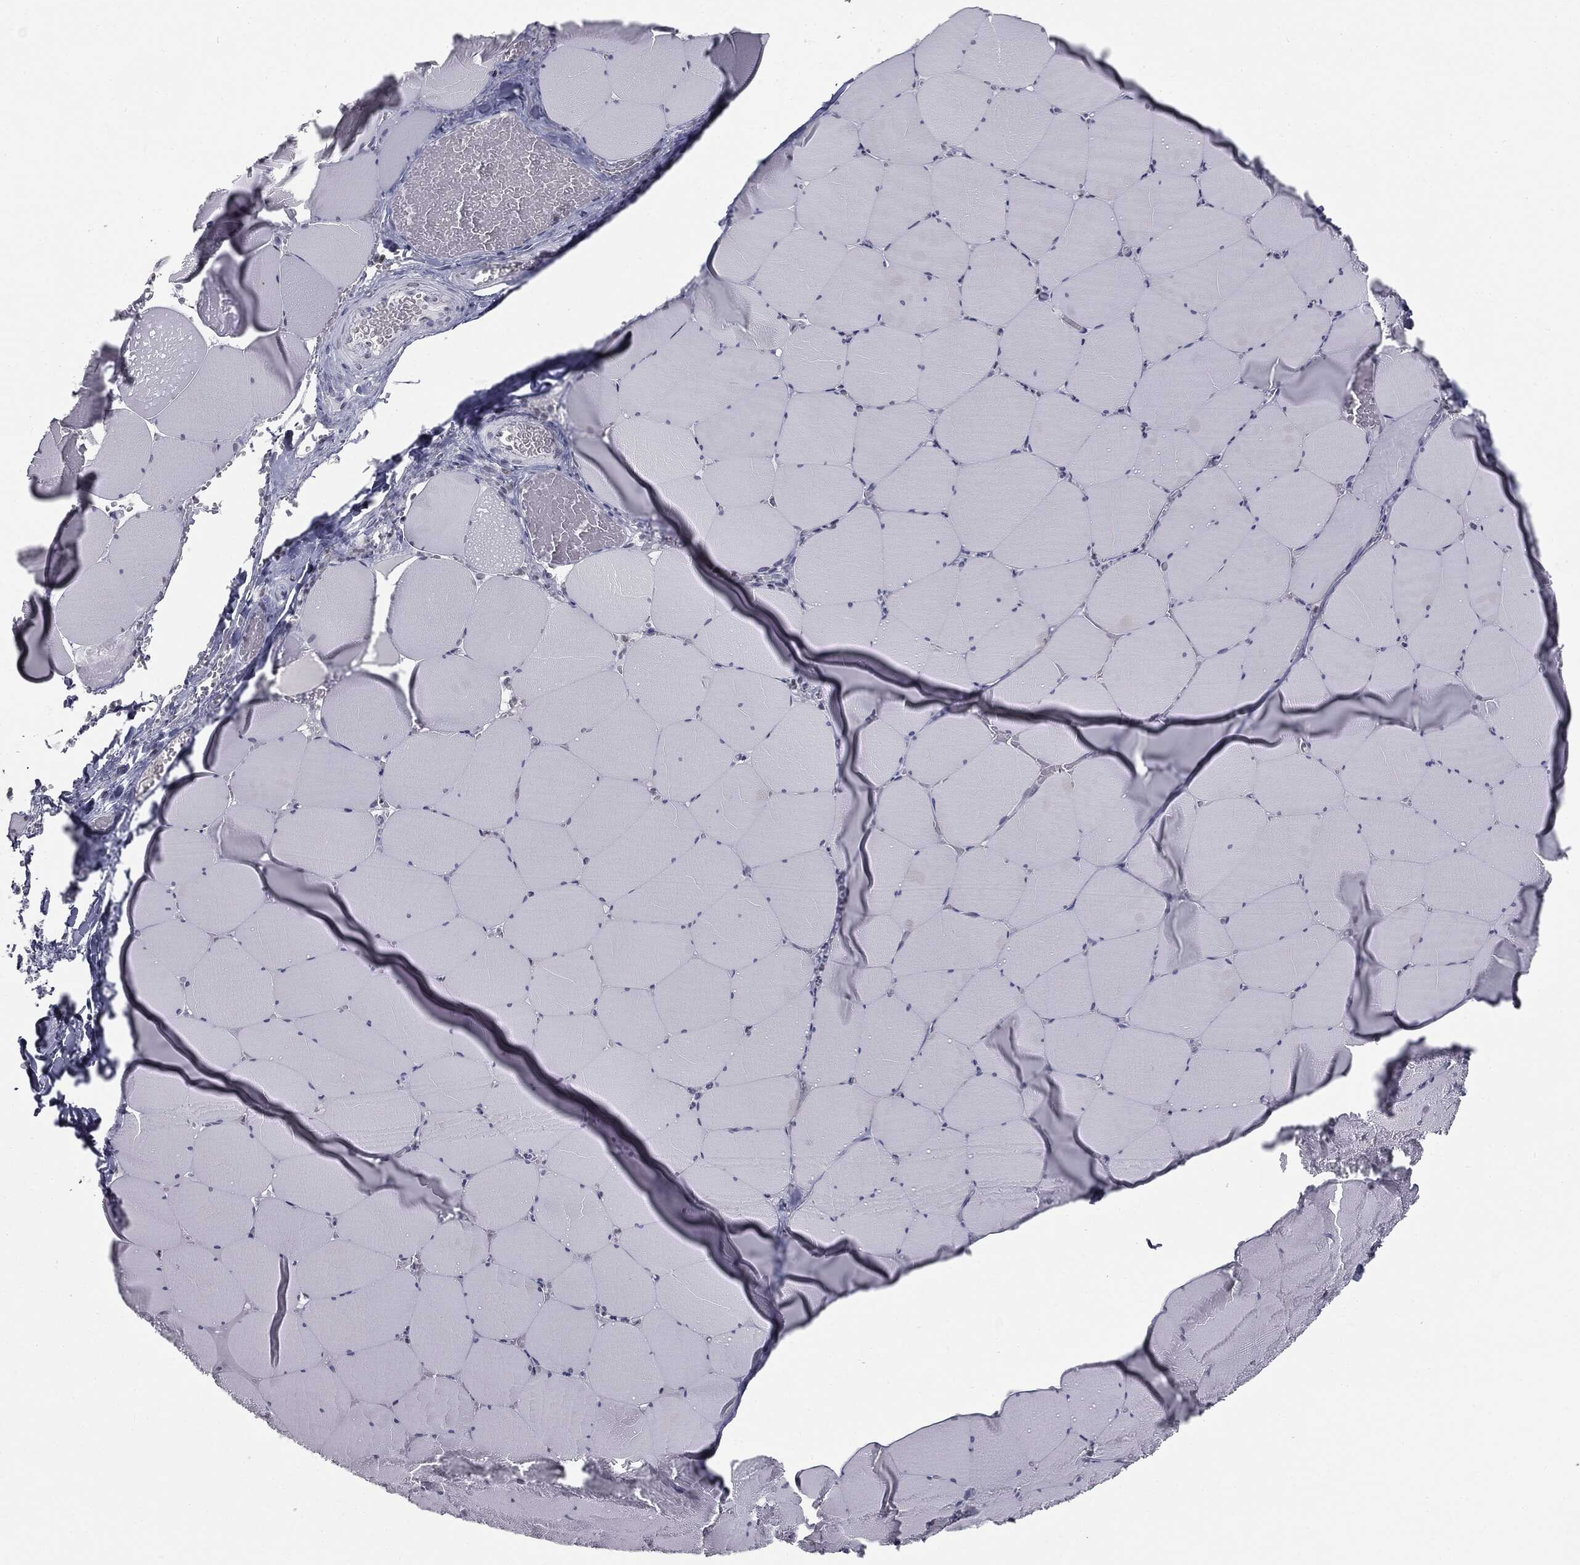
{"staining": {"intensity": "negative", "quantity": "none", "location": "none"}, "tissue": "skeletal muscle", "cell_type": "Myocytes", "image_type": "normal", "snomed": [{"axis": "morphology", "description": "Normal tissue, NOS"}, {"axis": "morphology", "description": "Malignant melanoma, Metastatic site"}, {"axis": "topography", "description": "Skeletal muscle"}], "caption": "This histopathology image is of unremarkable skeletal muscle stained with immunohistochemistry to label a protein in brown with the nuclei are counter-stained blue. There is no expression in myocytes.", "gene": "ALDOB", "patient": {"sex": "male", "age": 50}}